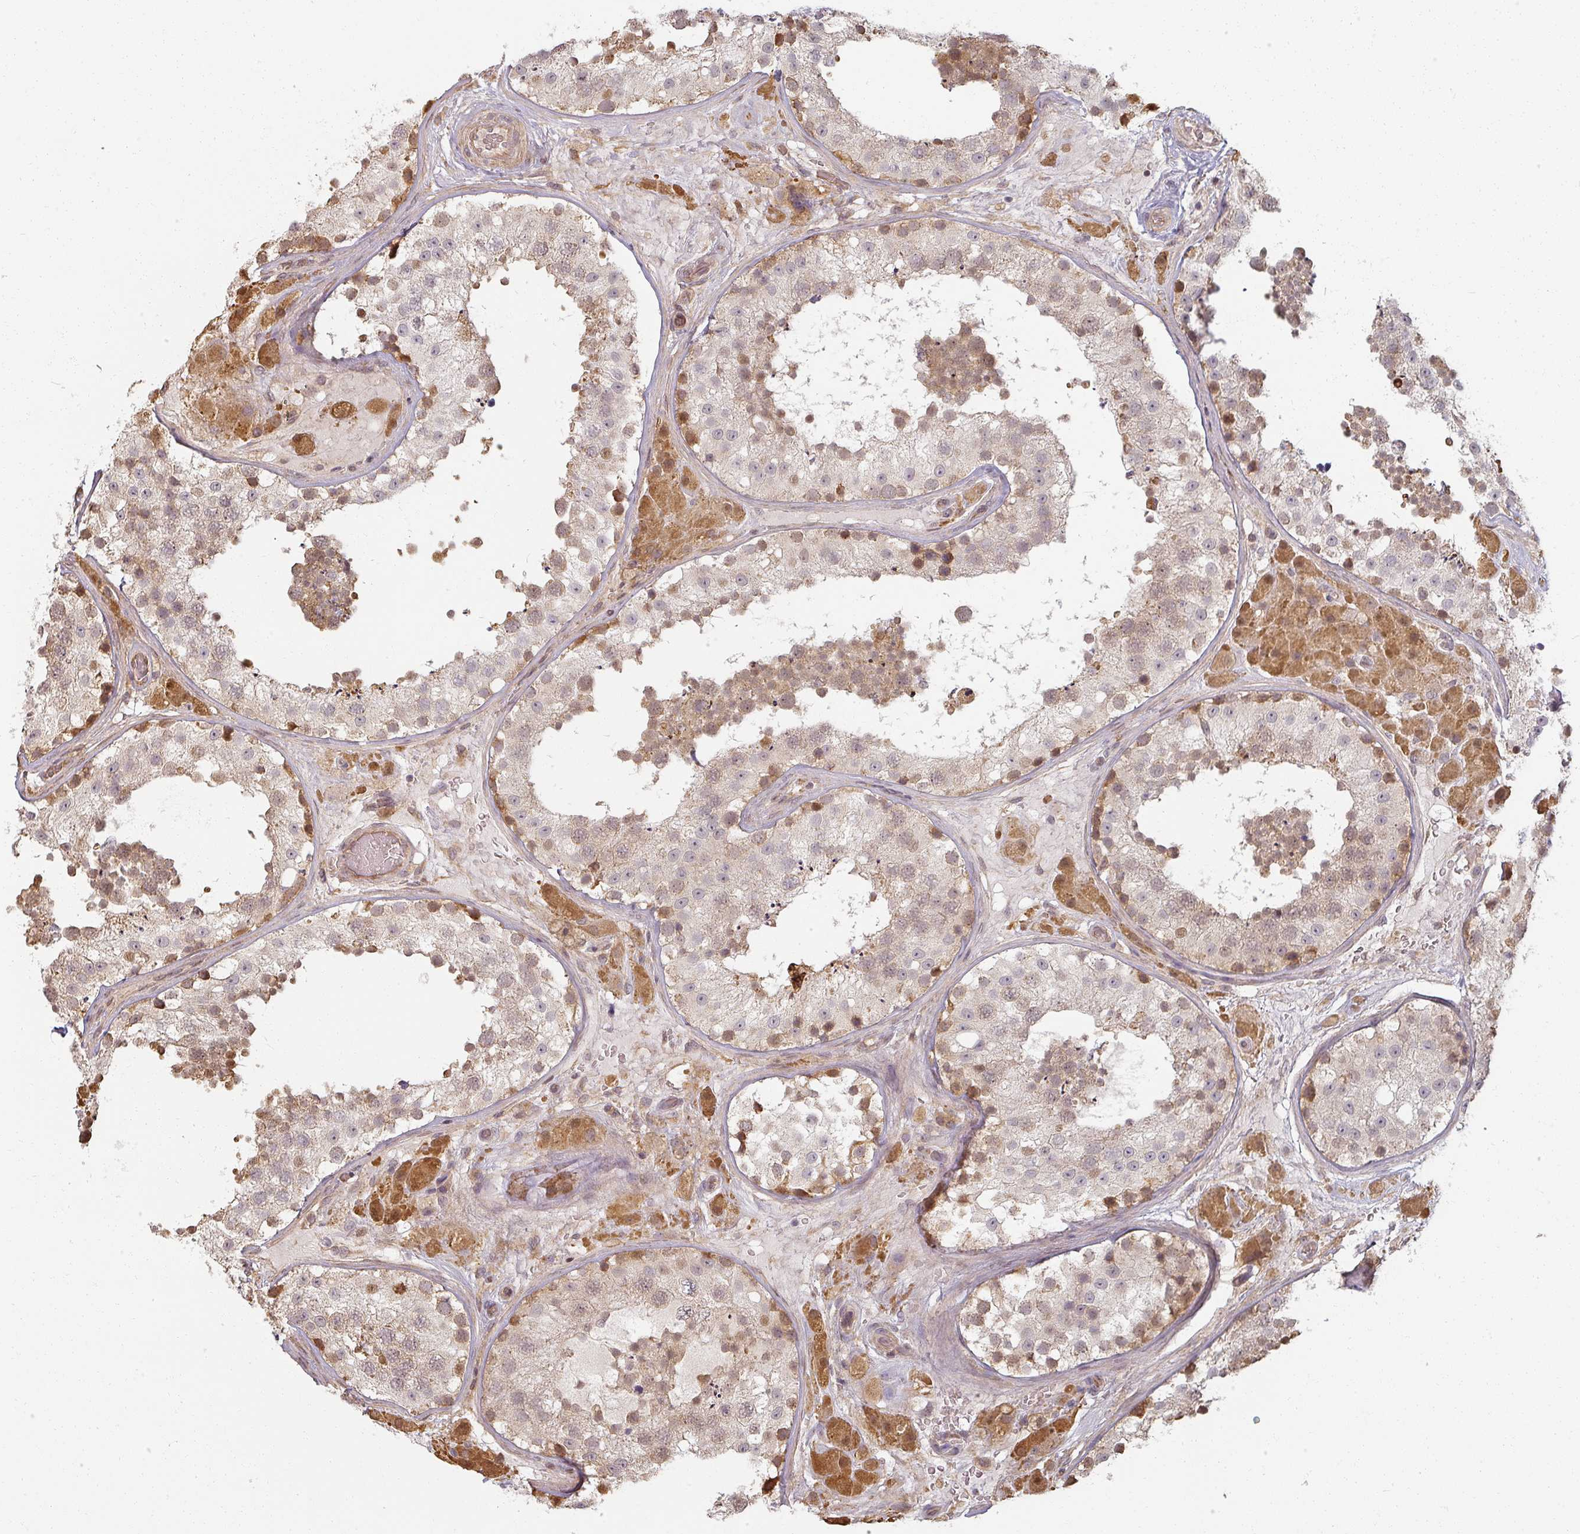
{"staining": {"intensity": "moderate", "quantity": "25%-75%", "location": "cytoplasmic/membranous,nuclear"}, "tissue": "testis", "cell_type": "Cells in seminiferous ducts", "image_type": "normal", "snomed": [{"axis": "morphology", "description": "Normal tissue, NOS"}, {"axis": "topography", "description": "Testis"}], "caption": "Cells in seminiferous ducts show medium levels of moderate cytoplasmic/membranous,nuclear staining in about 25%-75% of cells in normal human testis.", "gene": "MED19", "patient": {"sex": "male", "age": 26}}